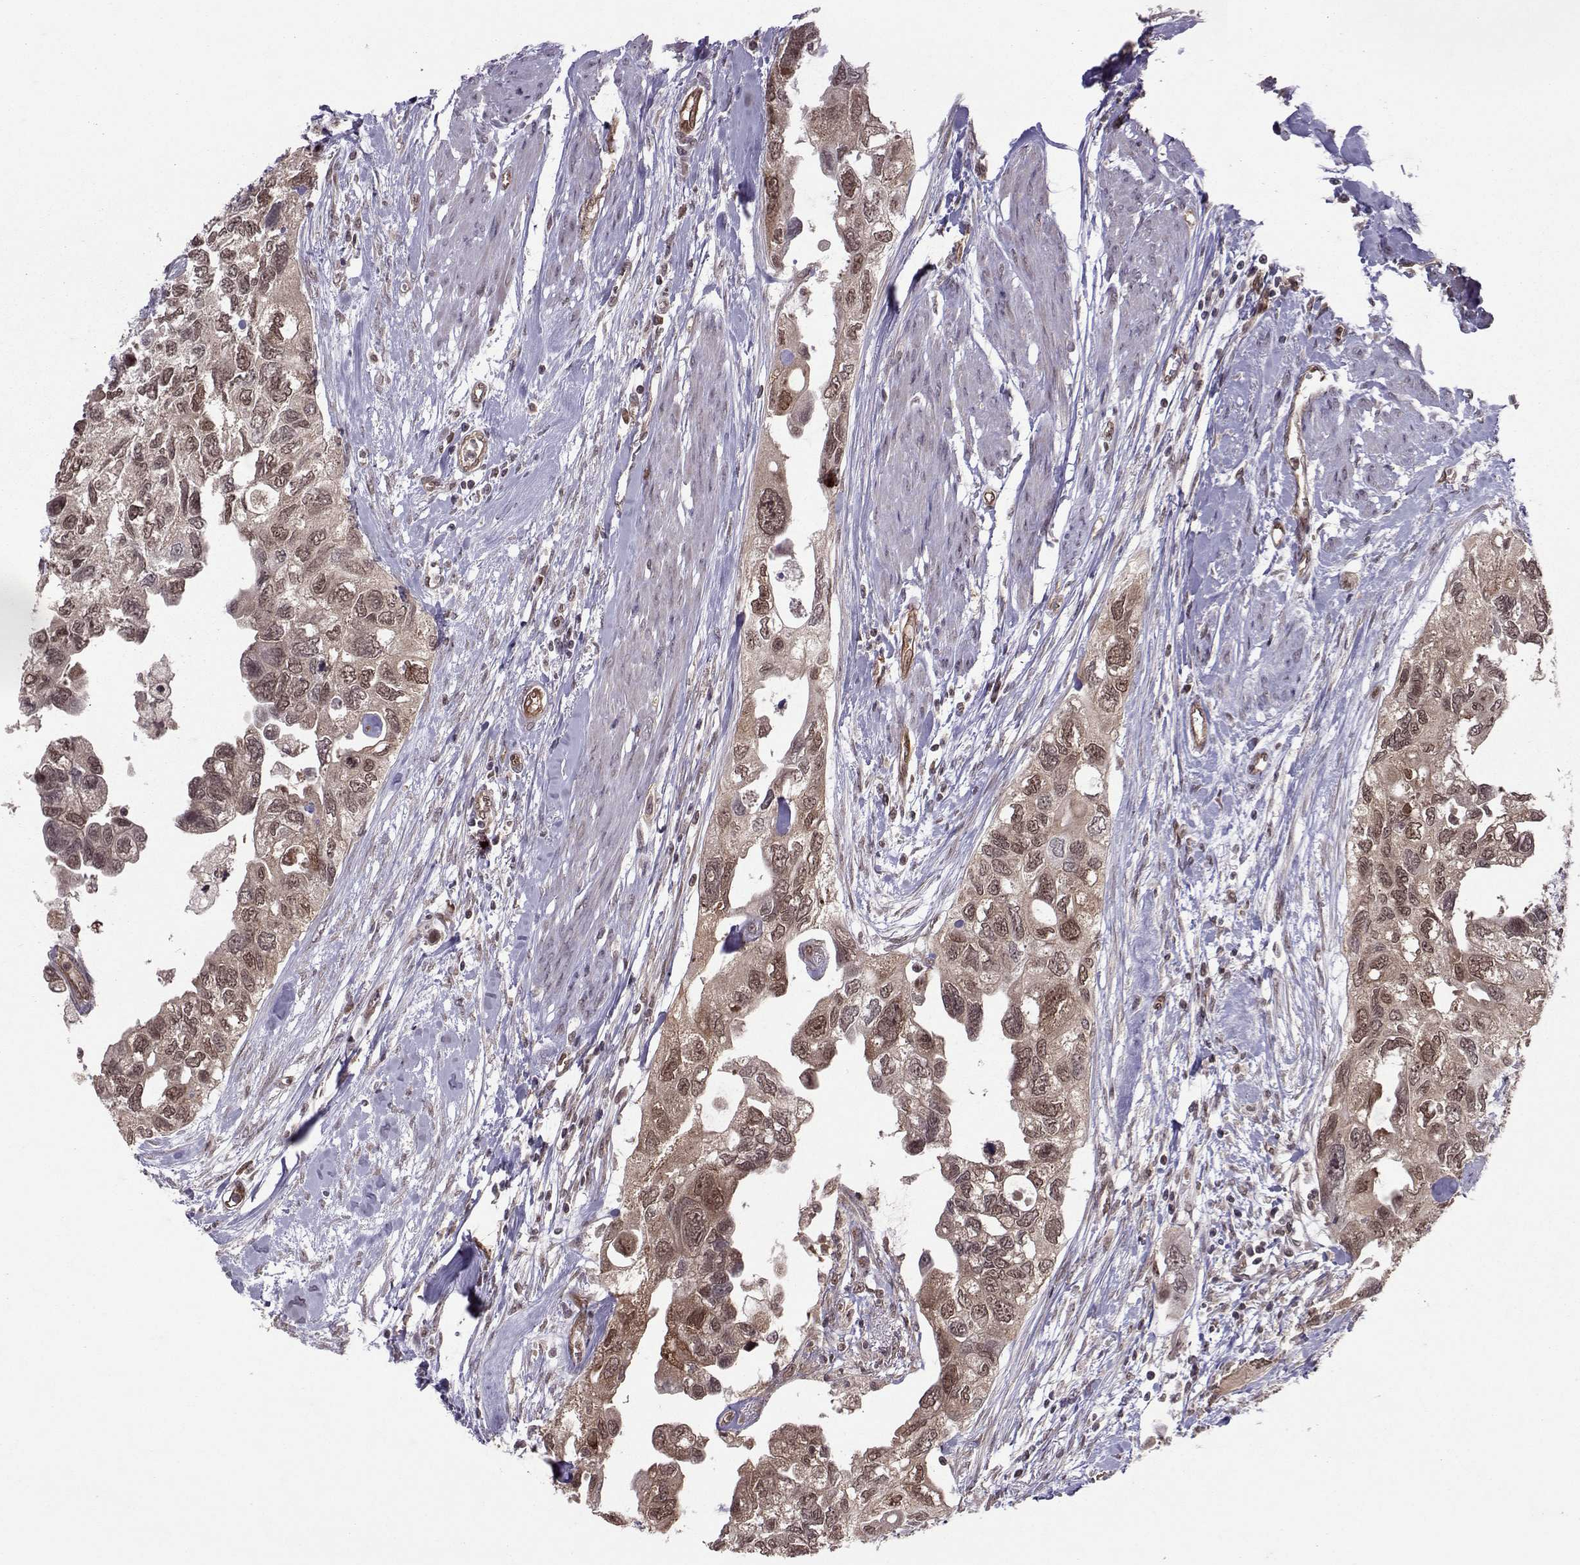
{"staining": {"intensity": "weak", "quantity": "<25%", "location": "cytoplasmic/membranous,nuclear"}, "tissue": "urothelial cancer", "cell_type": "Tumor cells", "image_type": "cancer", "snomed": [{"axis": "morphology", "description": "Urothelial carcinoma, High grade"}, {"axis": "topography", "description": "Urinary bladder"}], "caption": "Micrograph shows no significant protein positivity in tumor cells of urothelial cancer. (Immunohistochemistry (ihc), brightfield microscopy, high magnification).", "gene": "PPP2R2A", "patient": {"sex": "male", "age": 59}}